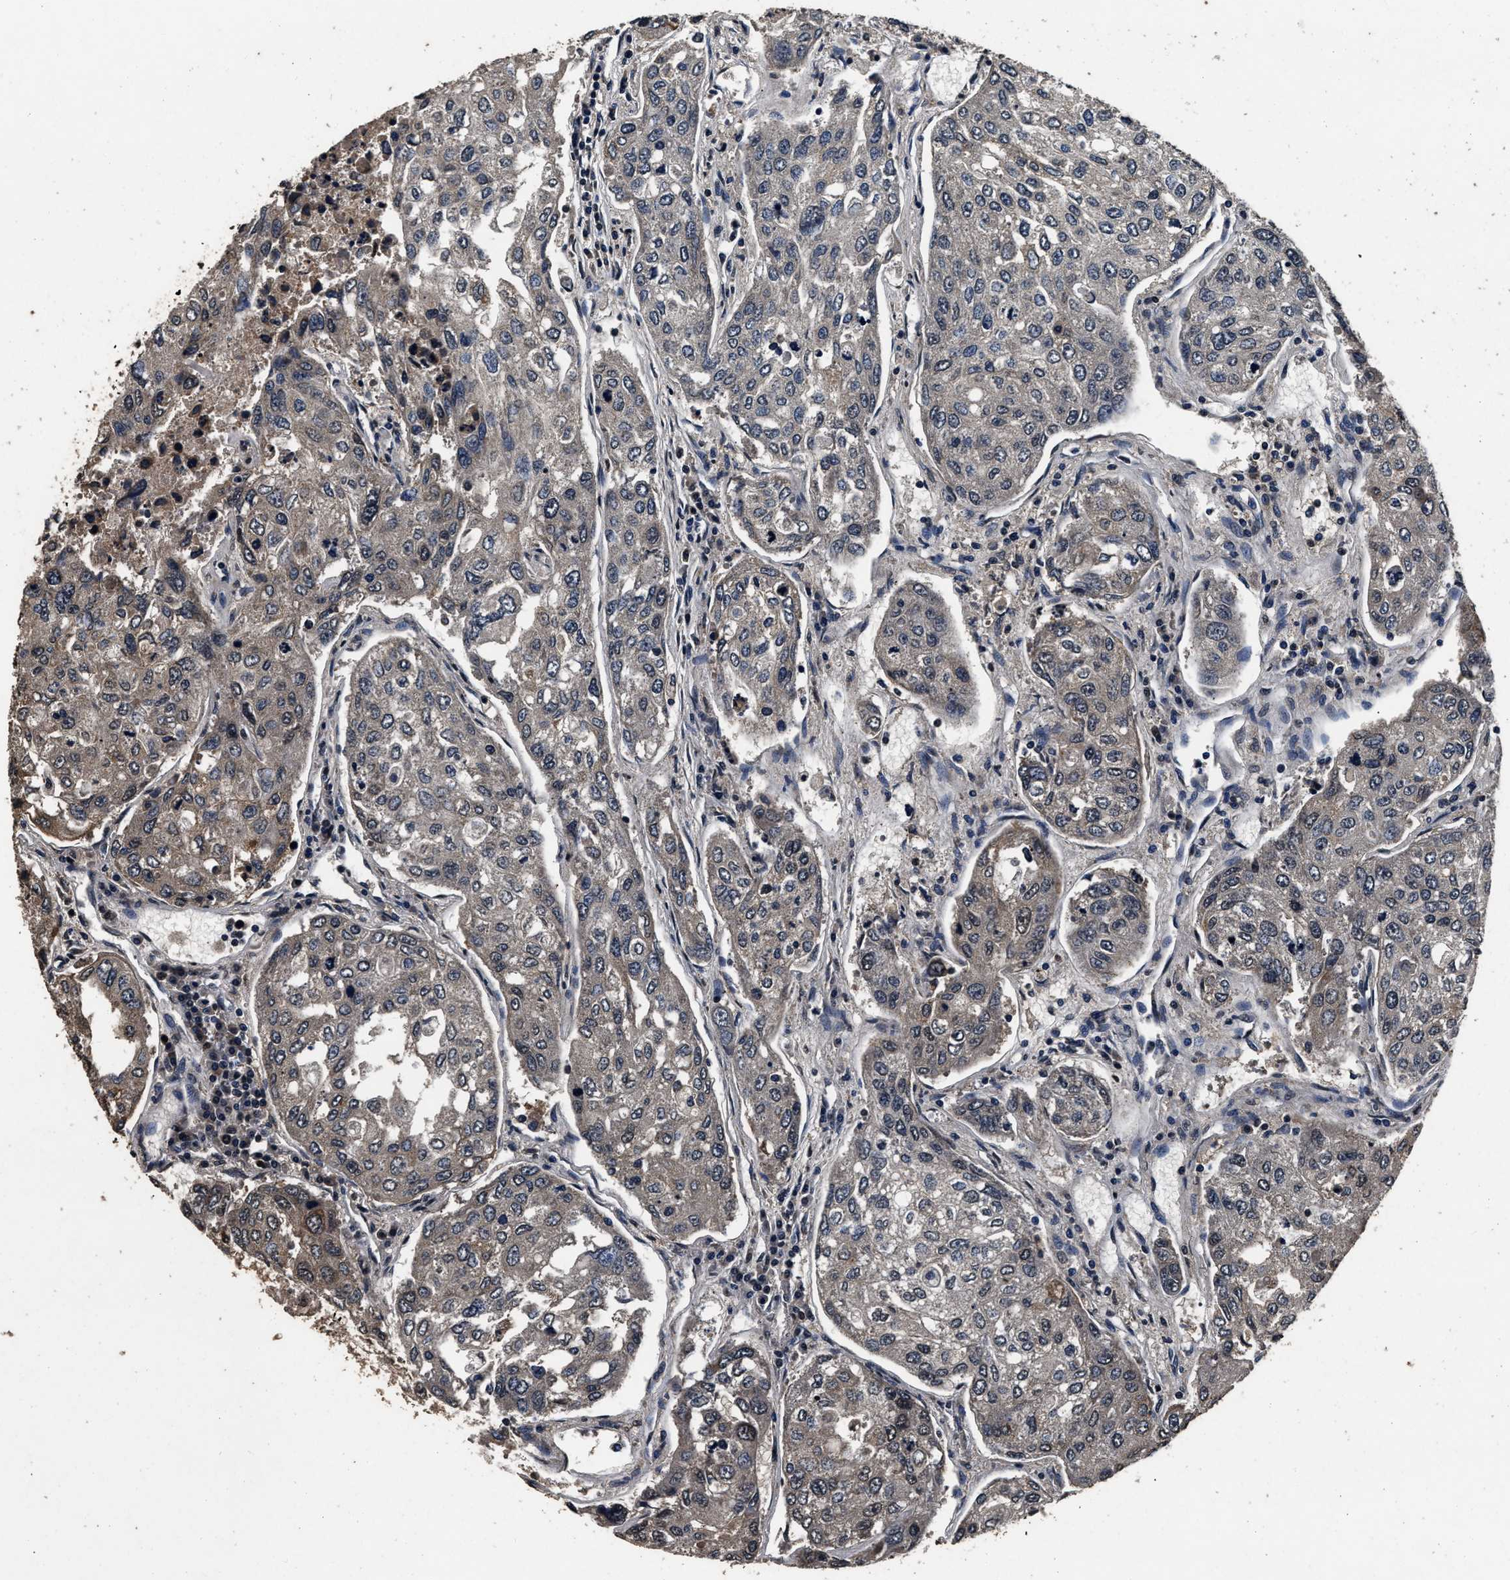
{"staining": {"intensity": "moderate", "quantity": "<25%", "location": "cytoplasmic/membranous,nuclear"}, "tissue": "urothelial cancer", "cell_type": "Tumor cells", "image_type": "cancer", "snomed": [{"axis": "morphology", "description": "Urothelial carcinoma, High grade"}, {"axis": "topography", "description": "Lymph node"}, {"axis": "topography", "description": "Urinary bladder"}], "caption": "An immunohistochemistry (IHC) image of neoplastic tissue is shown. Protein staining in brown labels moderate cytoplasmic/membranous and nuclear positivity in high-grade urothelial carcinoma within tumor cells.", "gene": "CSTF1", "patient": {"sex": "male", "age": 51}}